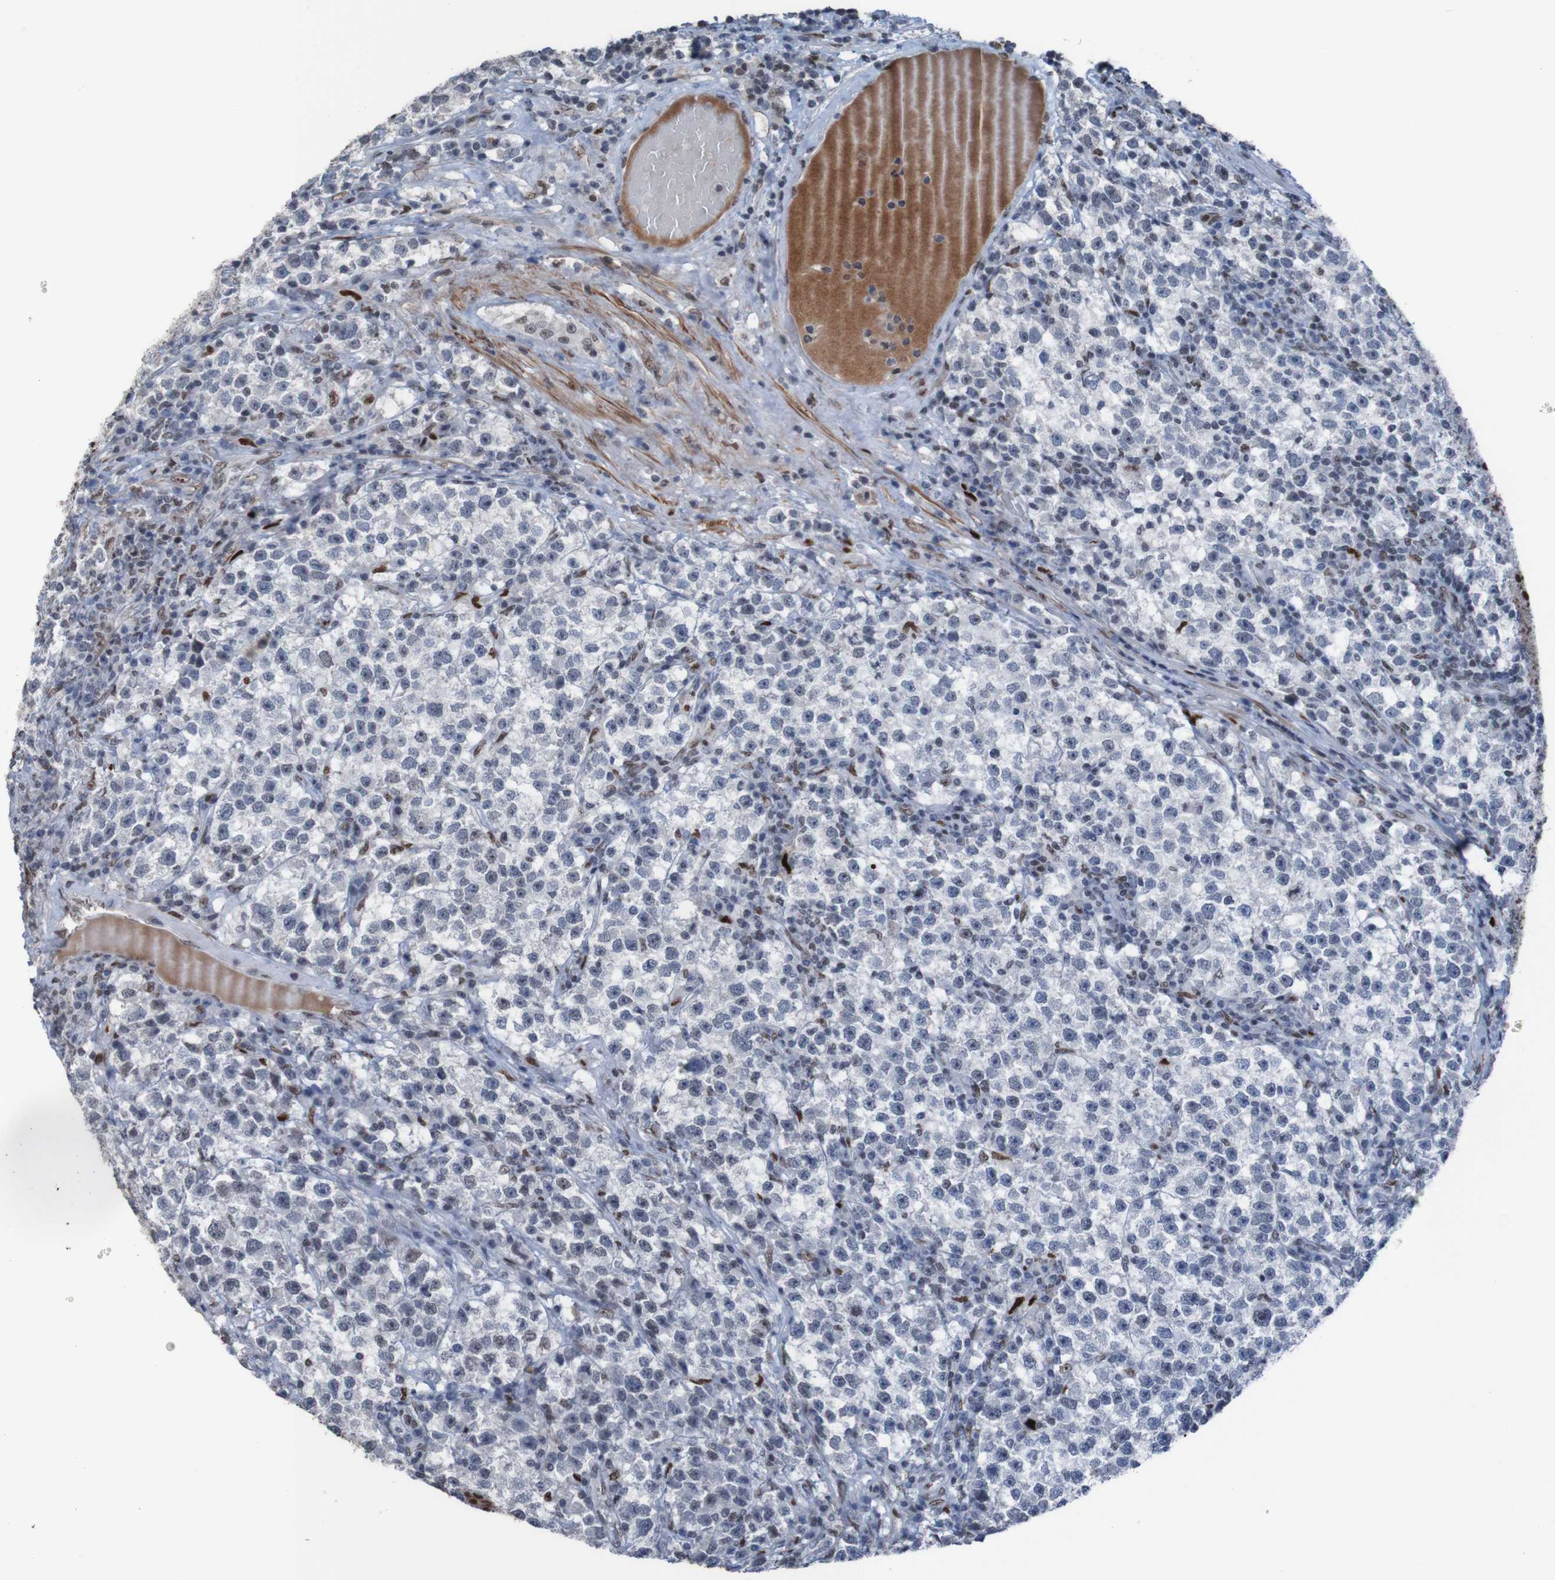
{"staining": {"intensity": "weak", "quantity": "<25%", "location": "nuclear"}, "tissue": "testis cancer", "cell_type": "Tumor cells", "image_type": "cancer", "snomed": [{"axis": "morphology", "description": "Seminoma, NOS"}, {"axis": "topography", "description": "Testis"}], "caption": "Photomicrograph shows no significant protein positivity in tumor cells of testis cancer (seminoma).", "gene": "PHF2", "patient": {"sex": "male", "age": 22}}